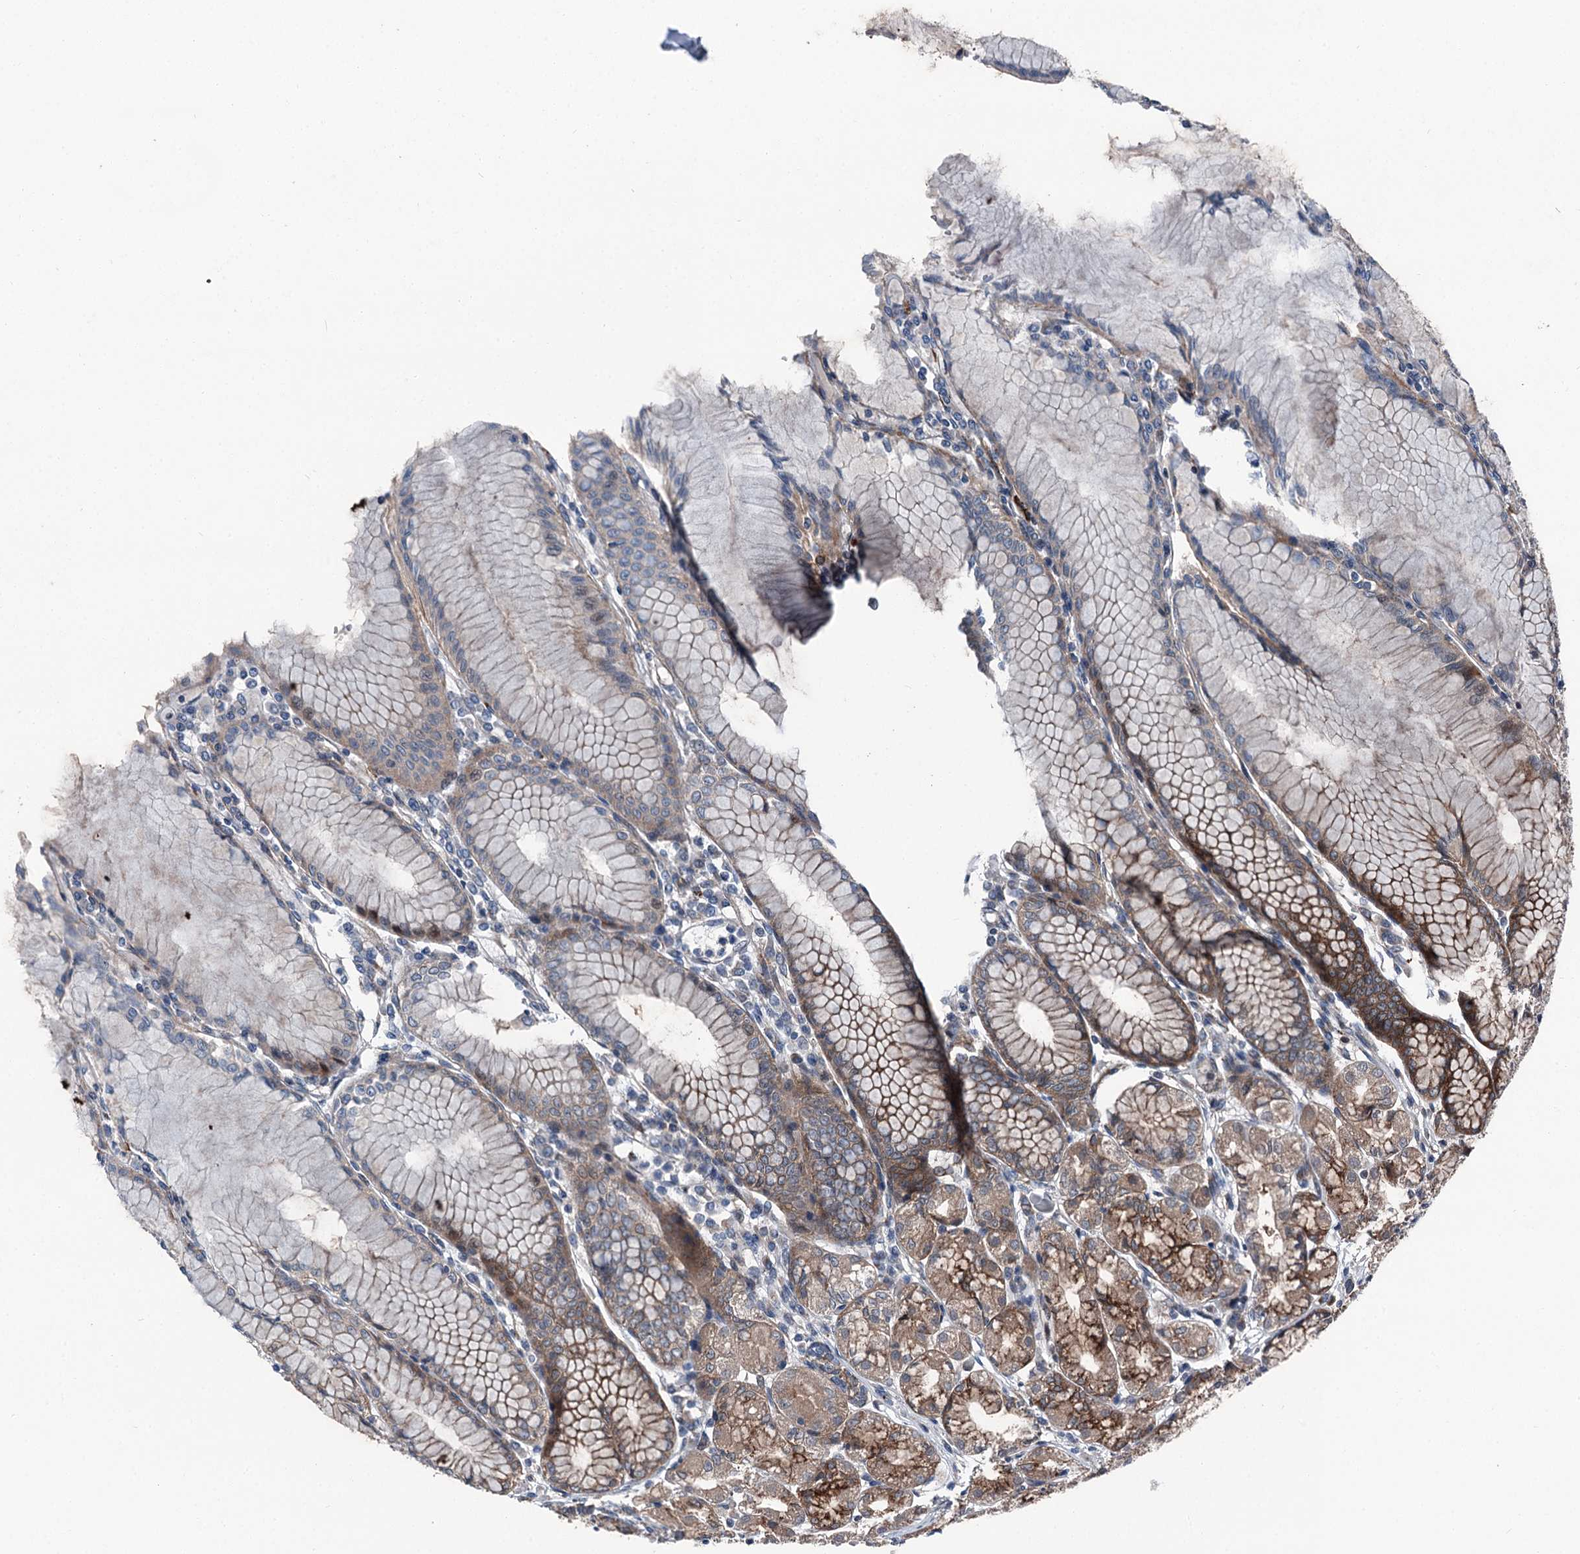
{"staining": {"intensity": "strong", "quantity": "25%-75%", "location": "cytoplasmic/membranous"}, "tissue": "stomach", "cell_type": "Glandular cells", "image_type": "normal", "snomed": [{"axis": "morphology", "description": "Normal tissue, NOS"}, {"axis": "topography", "description": "Stomach"}], "caption": "This photomicrograph displays immunohistochemistry (IHC) staining of benign human stomach, with high strong cytoplasmic/membranous staining in approximately 25%-75% of glandular cells.", "gene": "POLR1D", "patient": {"sex": "female", "age": 57}}